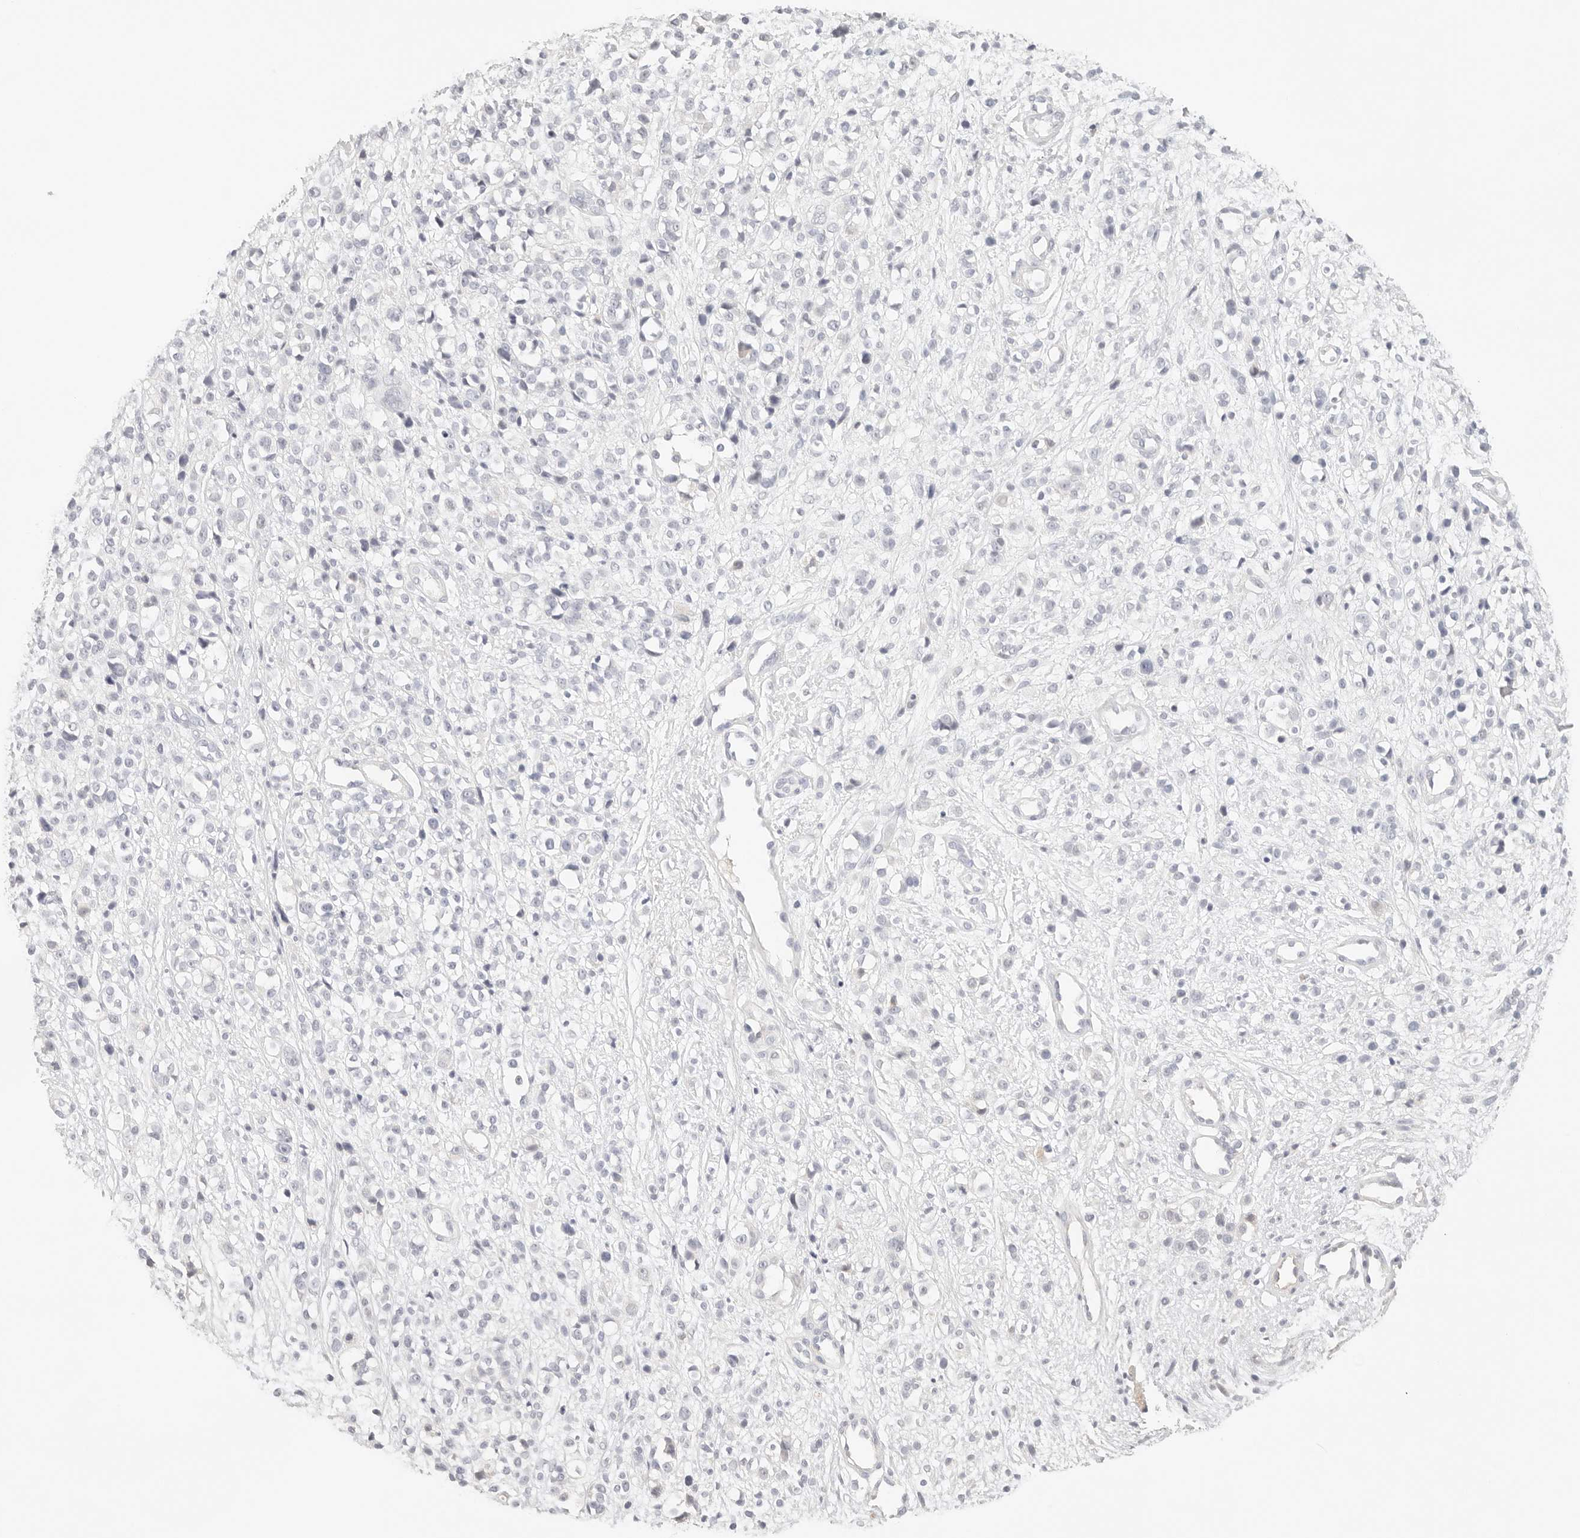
{"staining": {"intensity": "negative", "quantity": "none", "location": "none"}, "tissue": "melanoma", "cell_type": "Tumor cells", "image_type": "cancer", "snomed": [{"axis": "morphology", "description": "Malignant melanoma, NOS"}, {"axis": "topography", "description": "Skin"}], "caption": "Image shows no protein expression in tumor cells of melanoma tissue.", "gene": "SPHK1", "patient": {"sex": "female", "age": 55}}